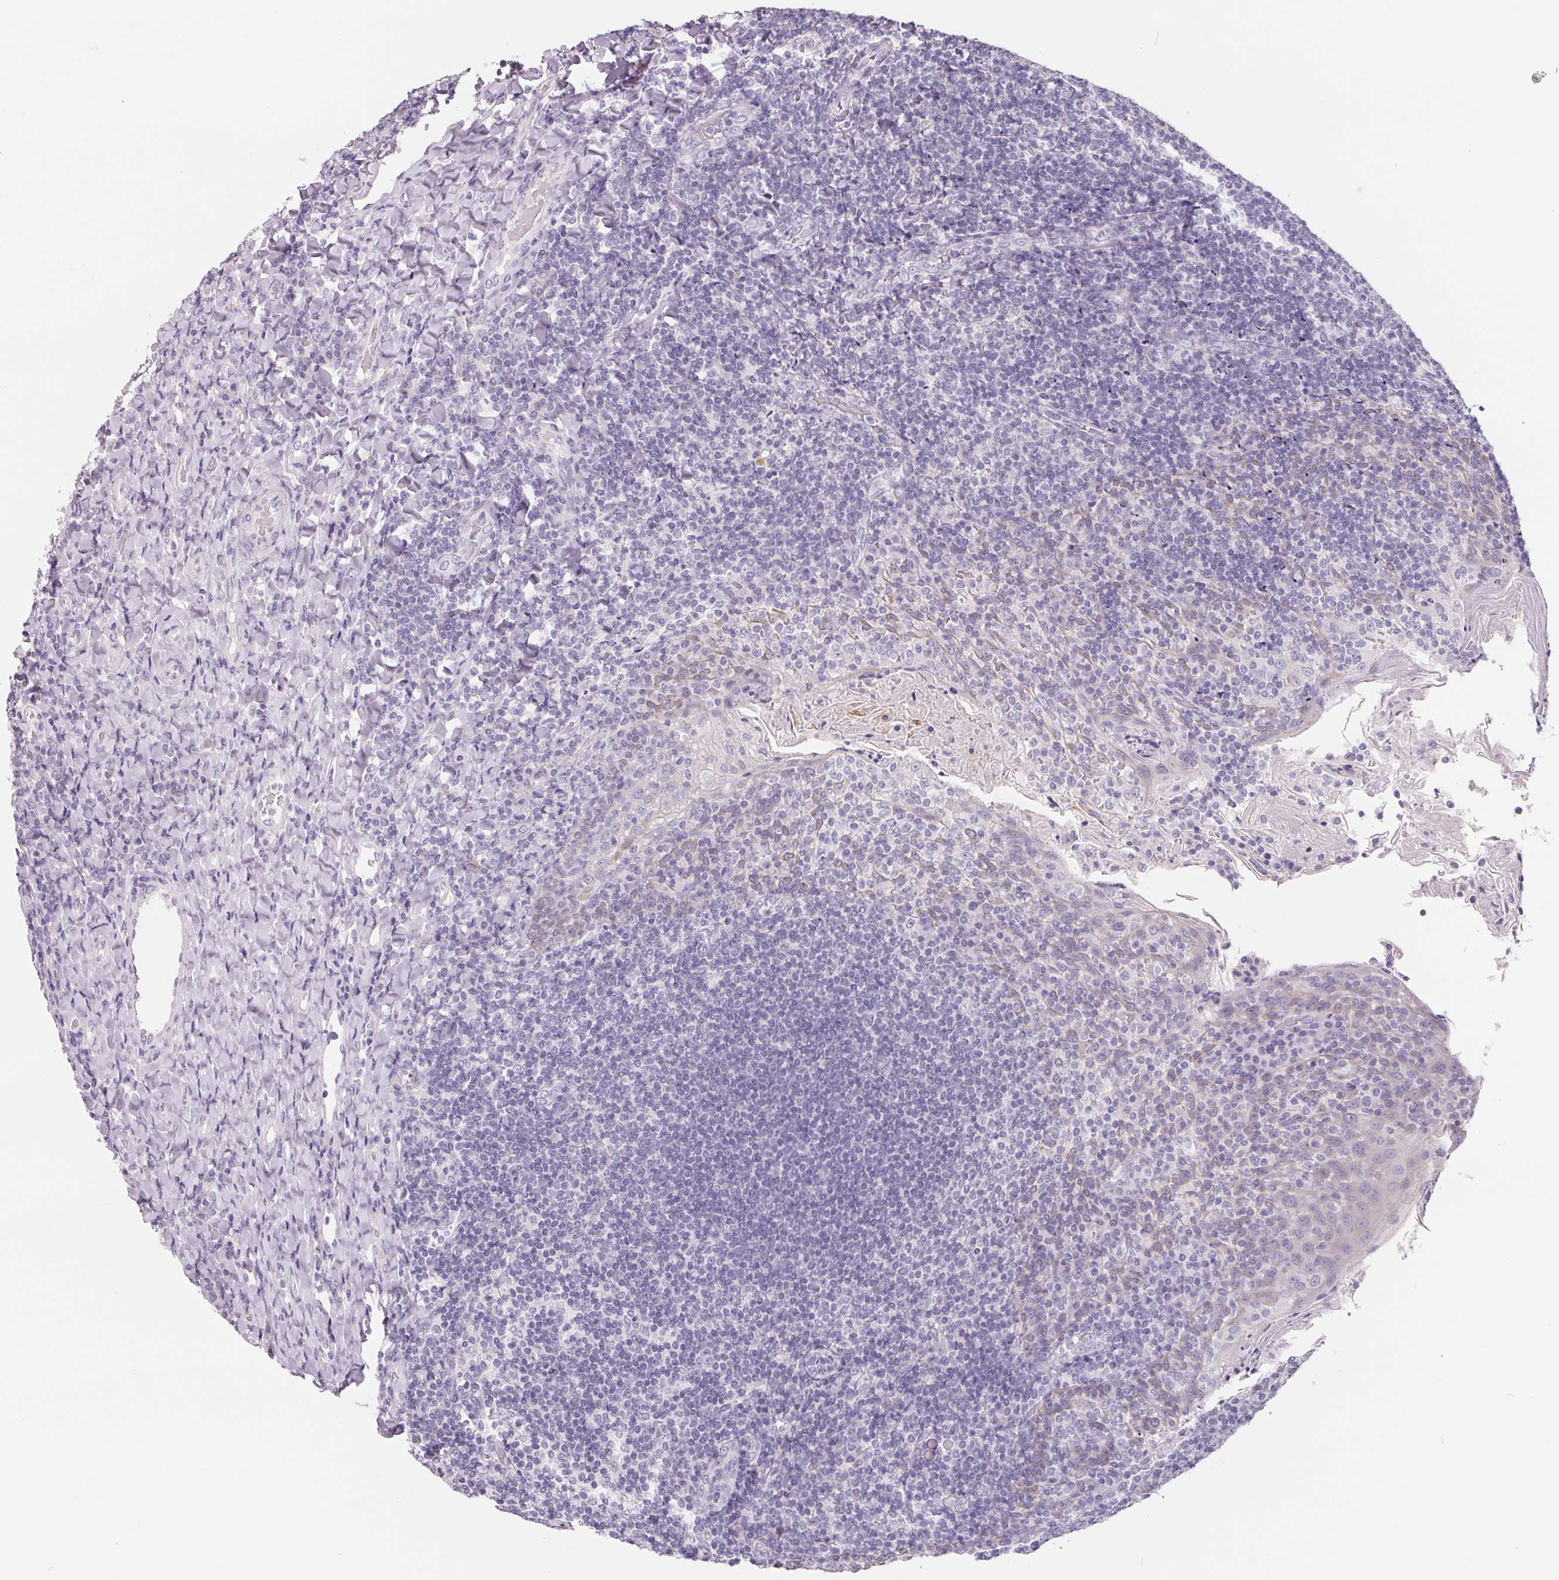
{"staining": {"intensity": "negative", "quantity": "none", "location": "none"}, "tissue": "tonsil", "cell_type": "Germinal center cells", "image_type": "normal", "snomed": [{"axis": "morphology", "description": "Normal tissue, NOS"}, {"axis": "topography", "description": "Tonsil"}], "caption": "An immunohistochemistry image of normal tonsil is shown. There is no staining in germinal center cells of tonsil. Brightfield microscopy of IHC stained with DAB (brown) and hematoxylin (blue), captured at high magnification.", "gene": "FDX1", "patient": {"sex": "female", "age": 10}}